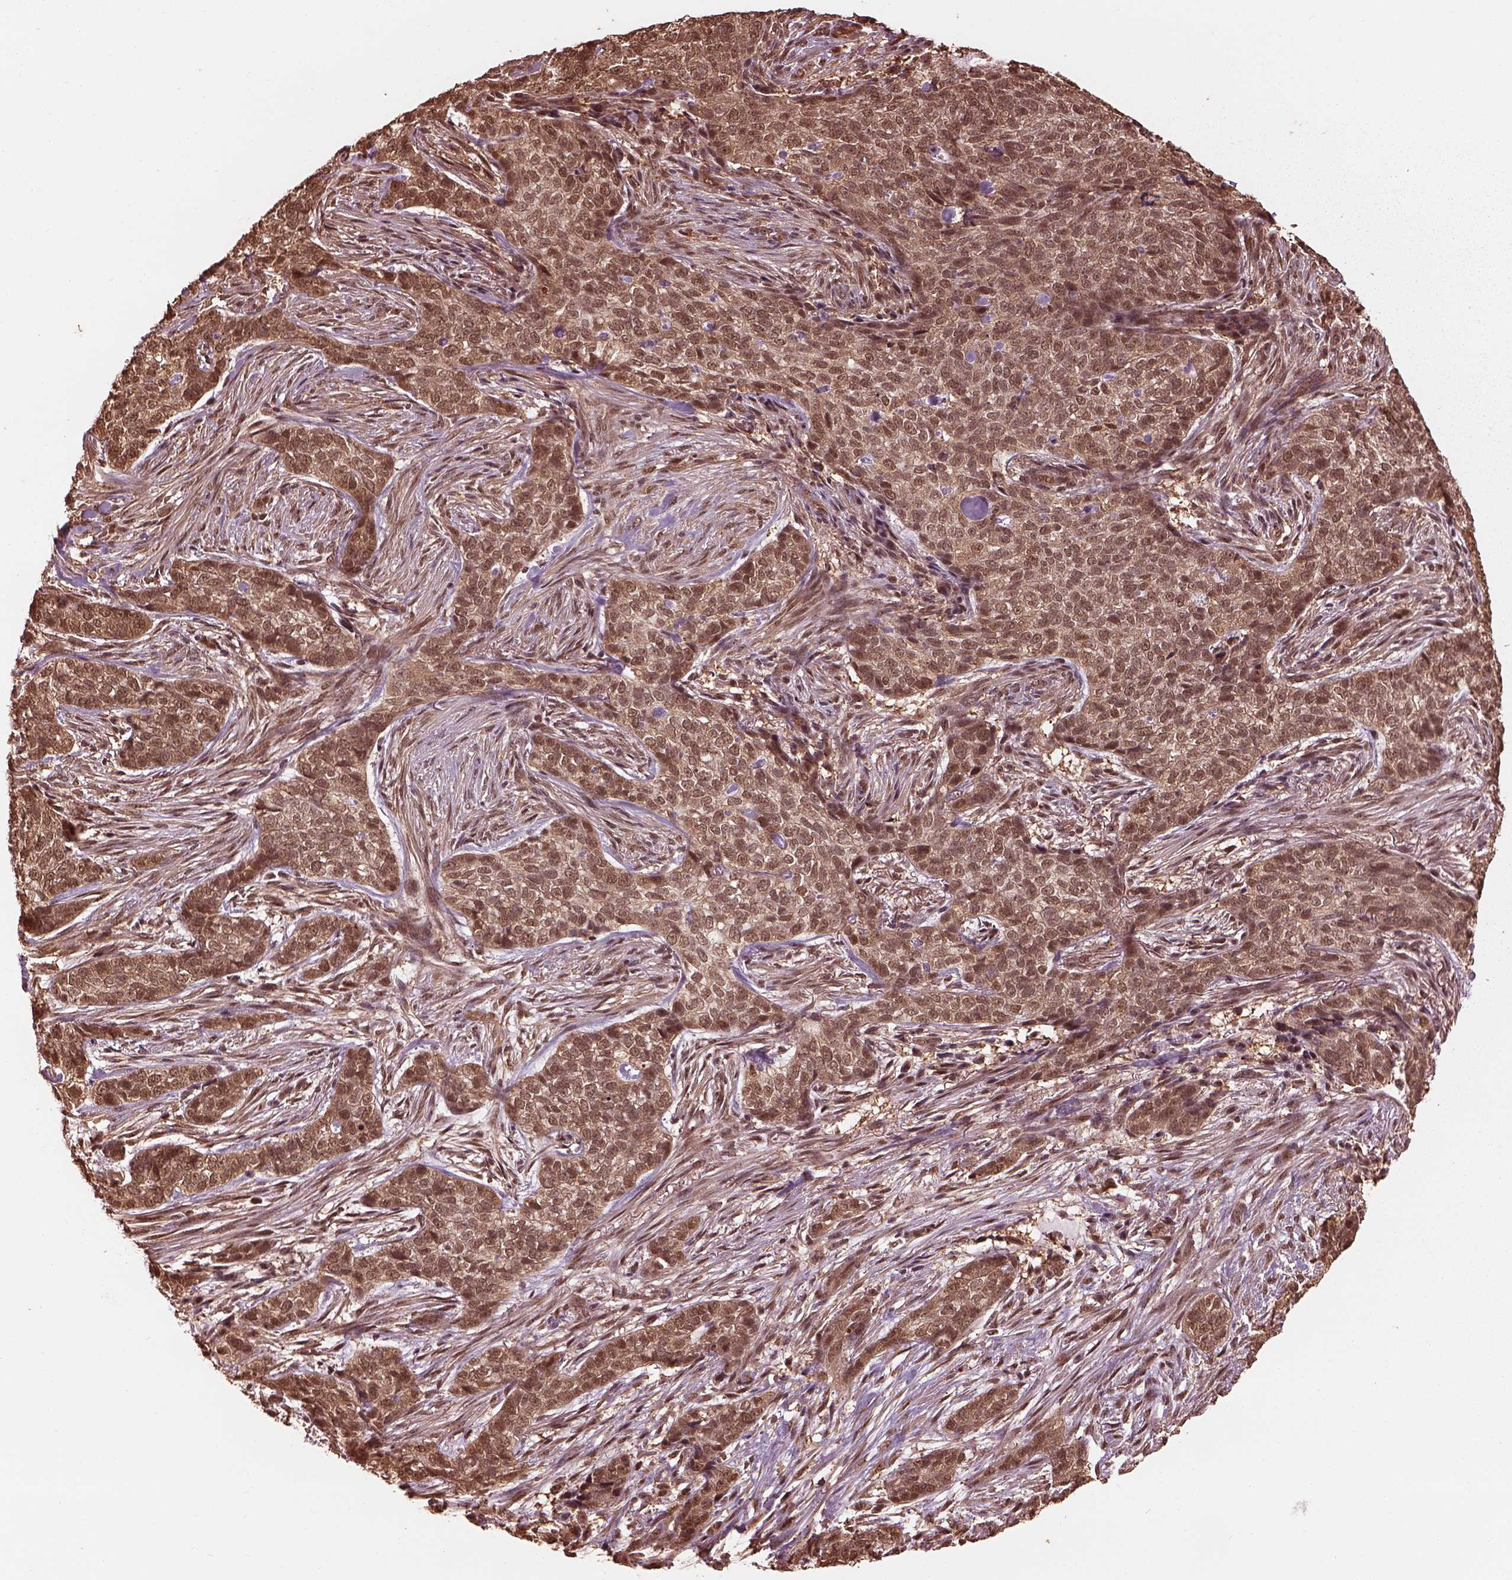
{"staining": {"intensity": "weak", "quantity": ">75%", "location": "cytoplasmic/membranous,nuclear"}, "tissue": "skin cancer", "cell_type": "Tumor cells", "image_type": "cancer", "snomed": [{"axis": "morphology", "description": "Basal cell carcinoma"}, {"axis": "topography", "description": "Skin"}], "caption": "An image of skin basal cell carcinoma stained for a protein exhibits weak cytoplasmic/membranous and nuclear brown staining in tumor cells.", "gene": "PSMC5", "patient": {"sex": "female", "age": 69}}